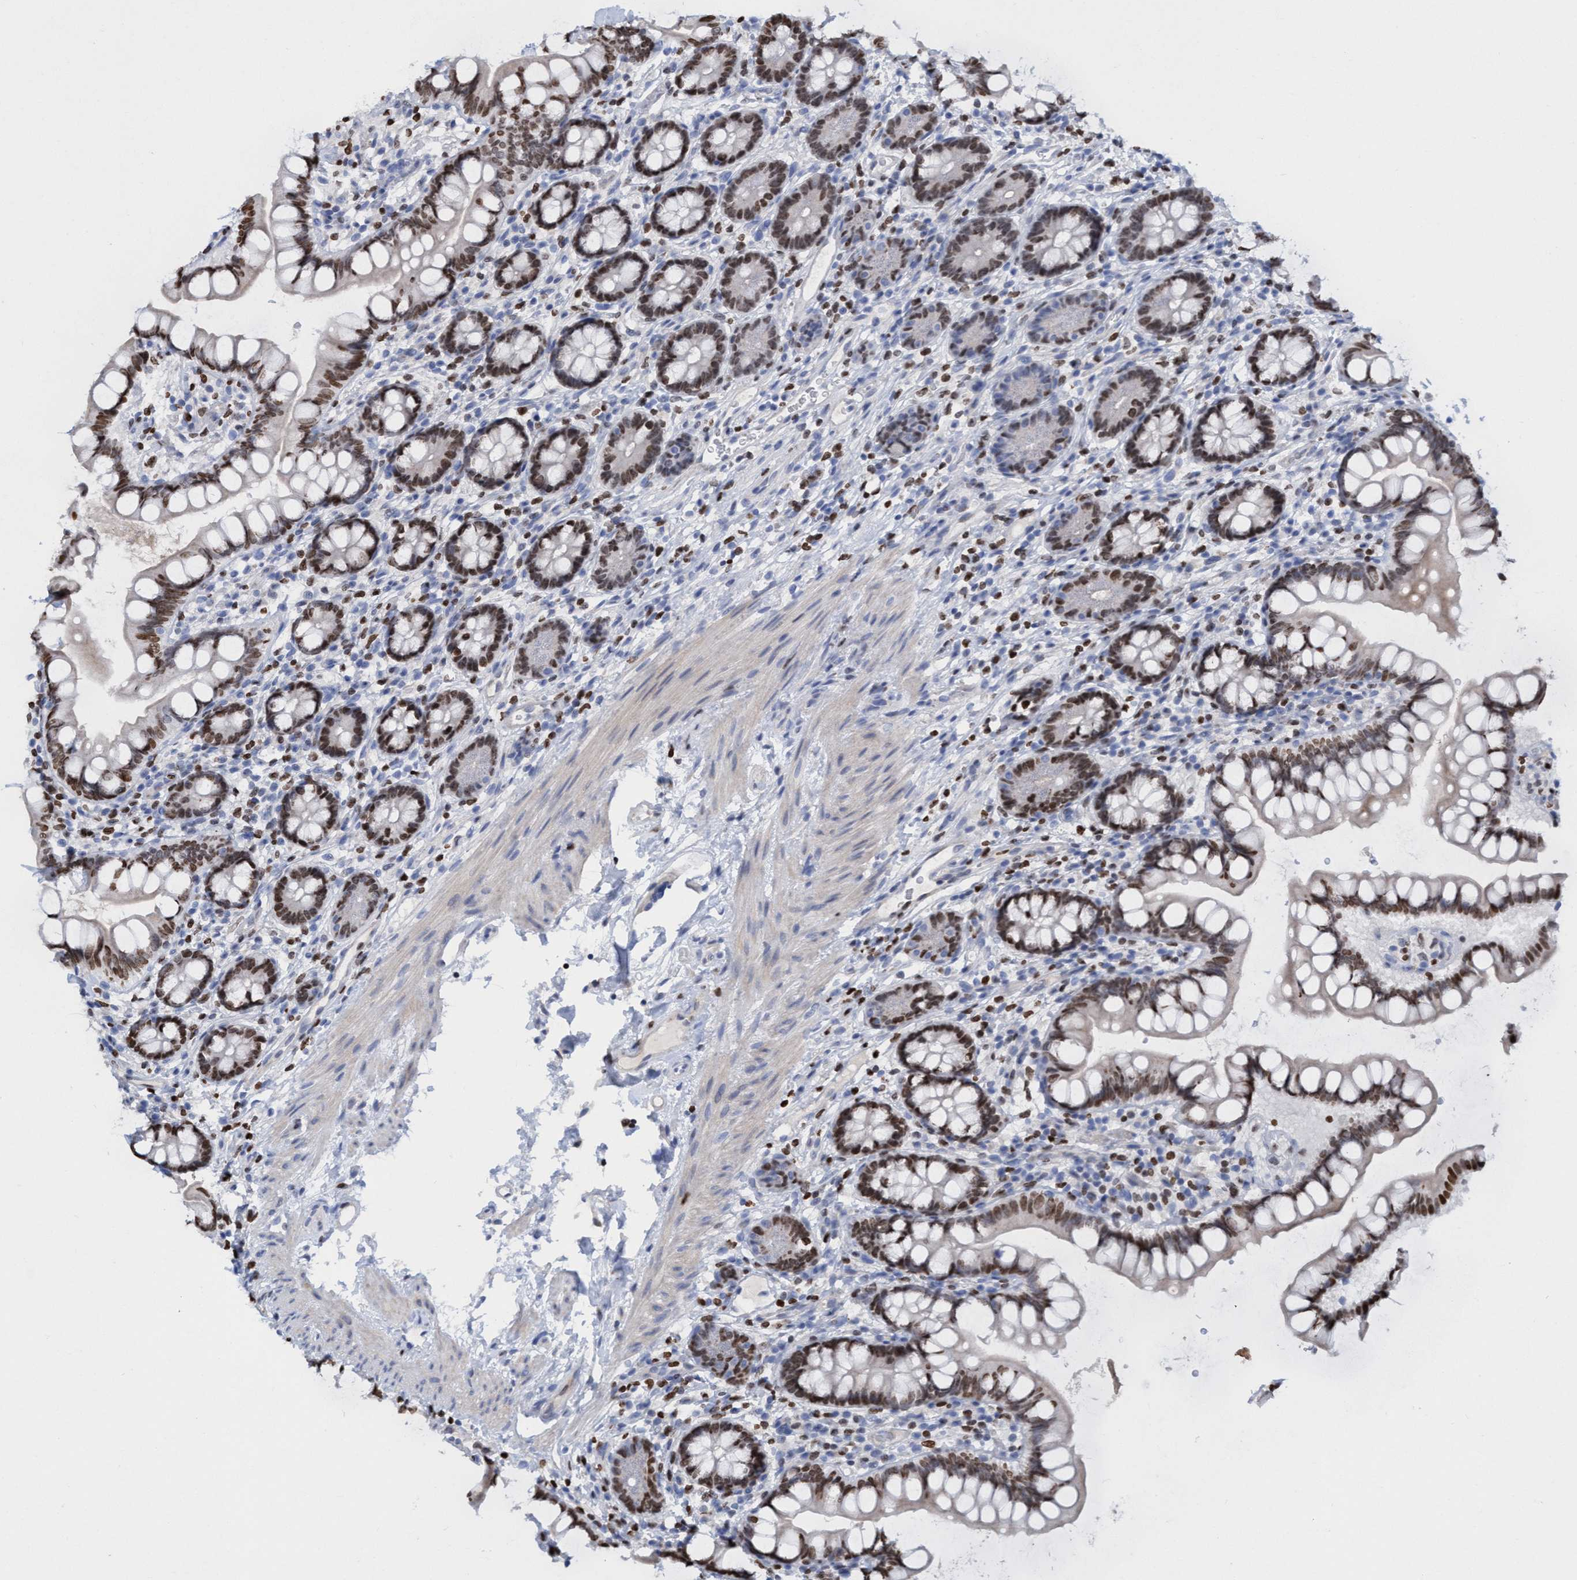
{"staining": {"intensity": "moderate", "quantity": ">75%", "location": "nuclear"}, "tissue": "small intestine", "cell_type": "Glandular cells", "image_type": "normal", "snomed": [{"axis": "morphology", "description": "Normal tissue, NOS"}, {"axis": "topography", "description": "Small intestine"}], "caption": "A histopathology image of small intestine stained for a protein exhibits moderate nuclear brown staining in glandular cells. (Brightfield microscopy of DAB IHC at high magnification).", "gene": "CBX2", "patient": {"sex": "female", "age": 84}}